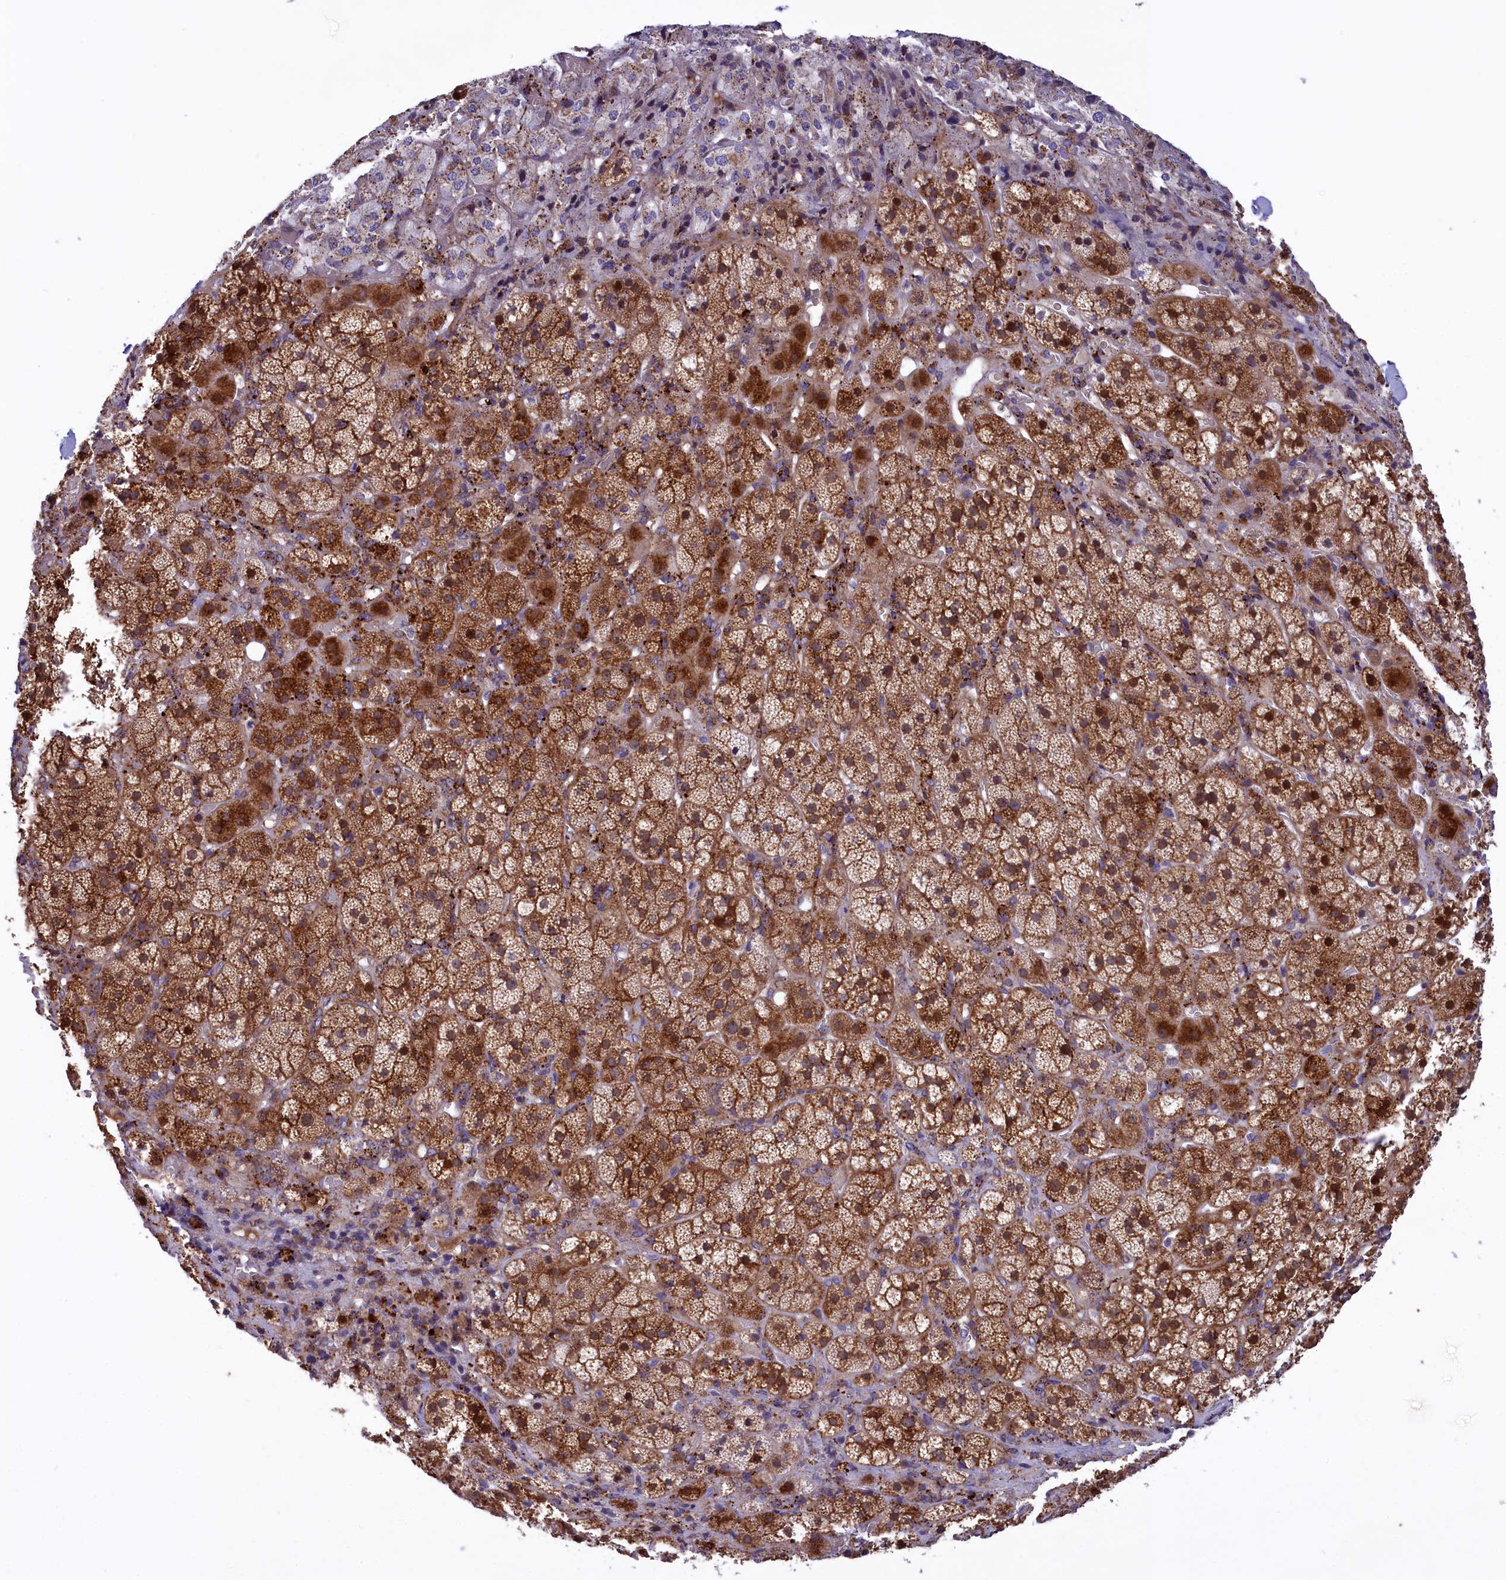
{"staining": {"intensity": "strong", "quantity": "25%-75%", "location": "cytoplasmic/membranous,nuclear"}, "tissue": "adrenal gland", "cell_type": "Glandular cells", "image_type": "normal", "snomed": [{"axis": "morphology", "description": "Normal tissue, NOS"}, {"axis": "topography", "description": "Adrenal gland"}], "caption": "Benign adrenal gland was stained to show a protein in brown. There is high levels of strong cytoplasmic/membranous,nuclear positivity in about 25%-75% of glandular cells.", "gene": "MAN2B1", "patient": {"sex": "female", "age": 44}}